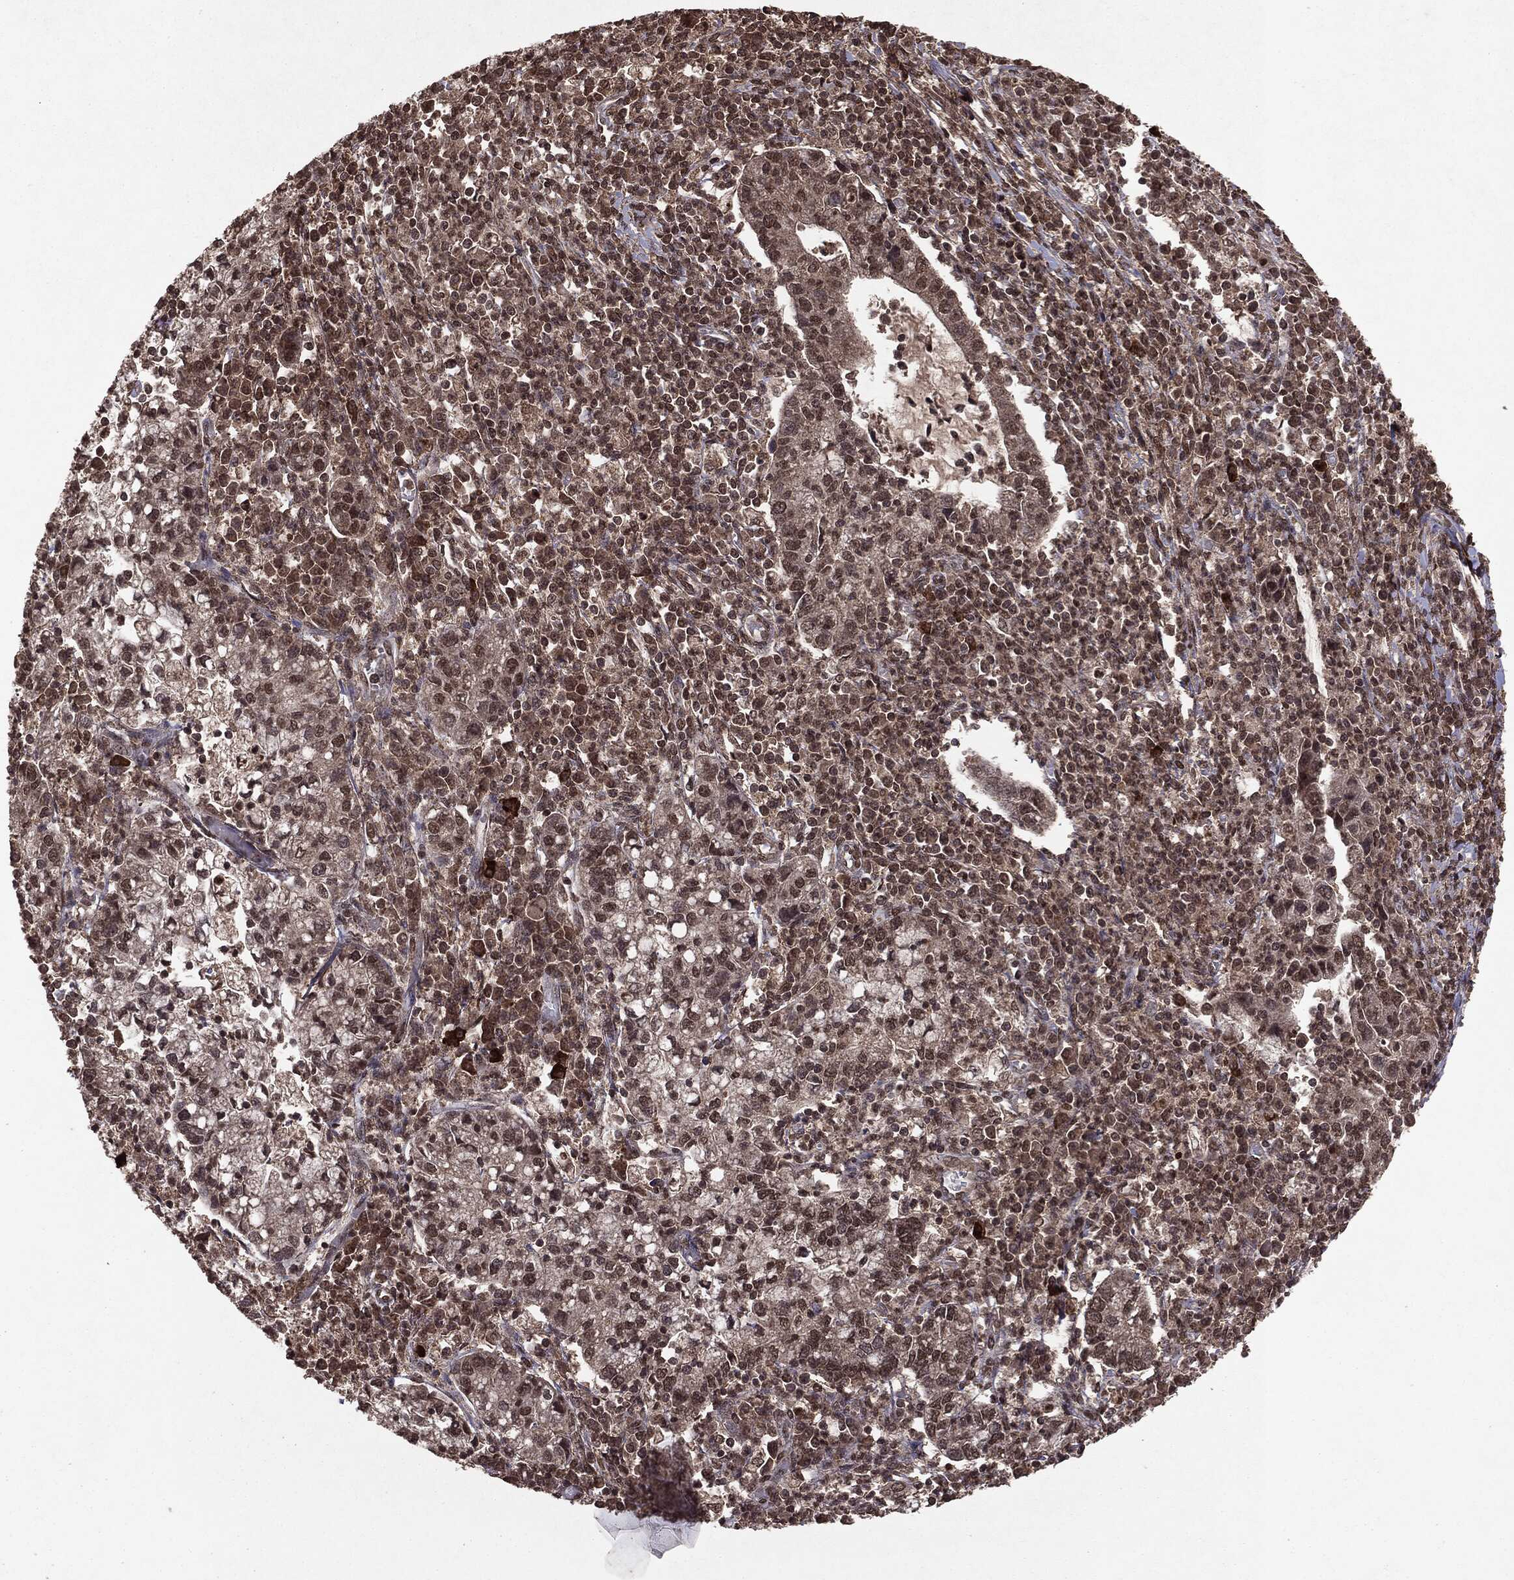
{"staining": {"intensity": "moderate", "quantity": "25%-75%", "location": "nuclear"}, "tissue": "cervical cancer", "cell_type": "Tumor cells", "image_type": "cancer", "snomed": [{"axis": "morphology", "description": "Normal tissue, NOS"}, {"axis": "morphology", "description": "Adenocarcinoma, NOS"}, {"axis": "topography", "description": "Cervix"}], "caption": "Immunohistochemical staining of human cervical adenocarcinoma reveals moderate nuclear protein staining in approximately 25%-75% of tumor cells.", "gene": "PEBP1", "patient": {"sex": "female", "age": 44}}